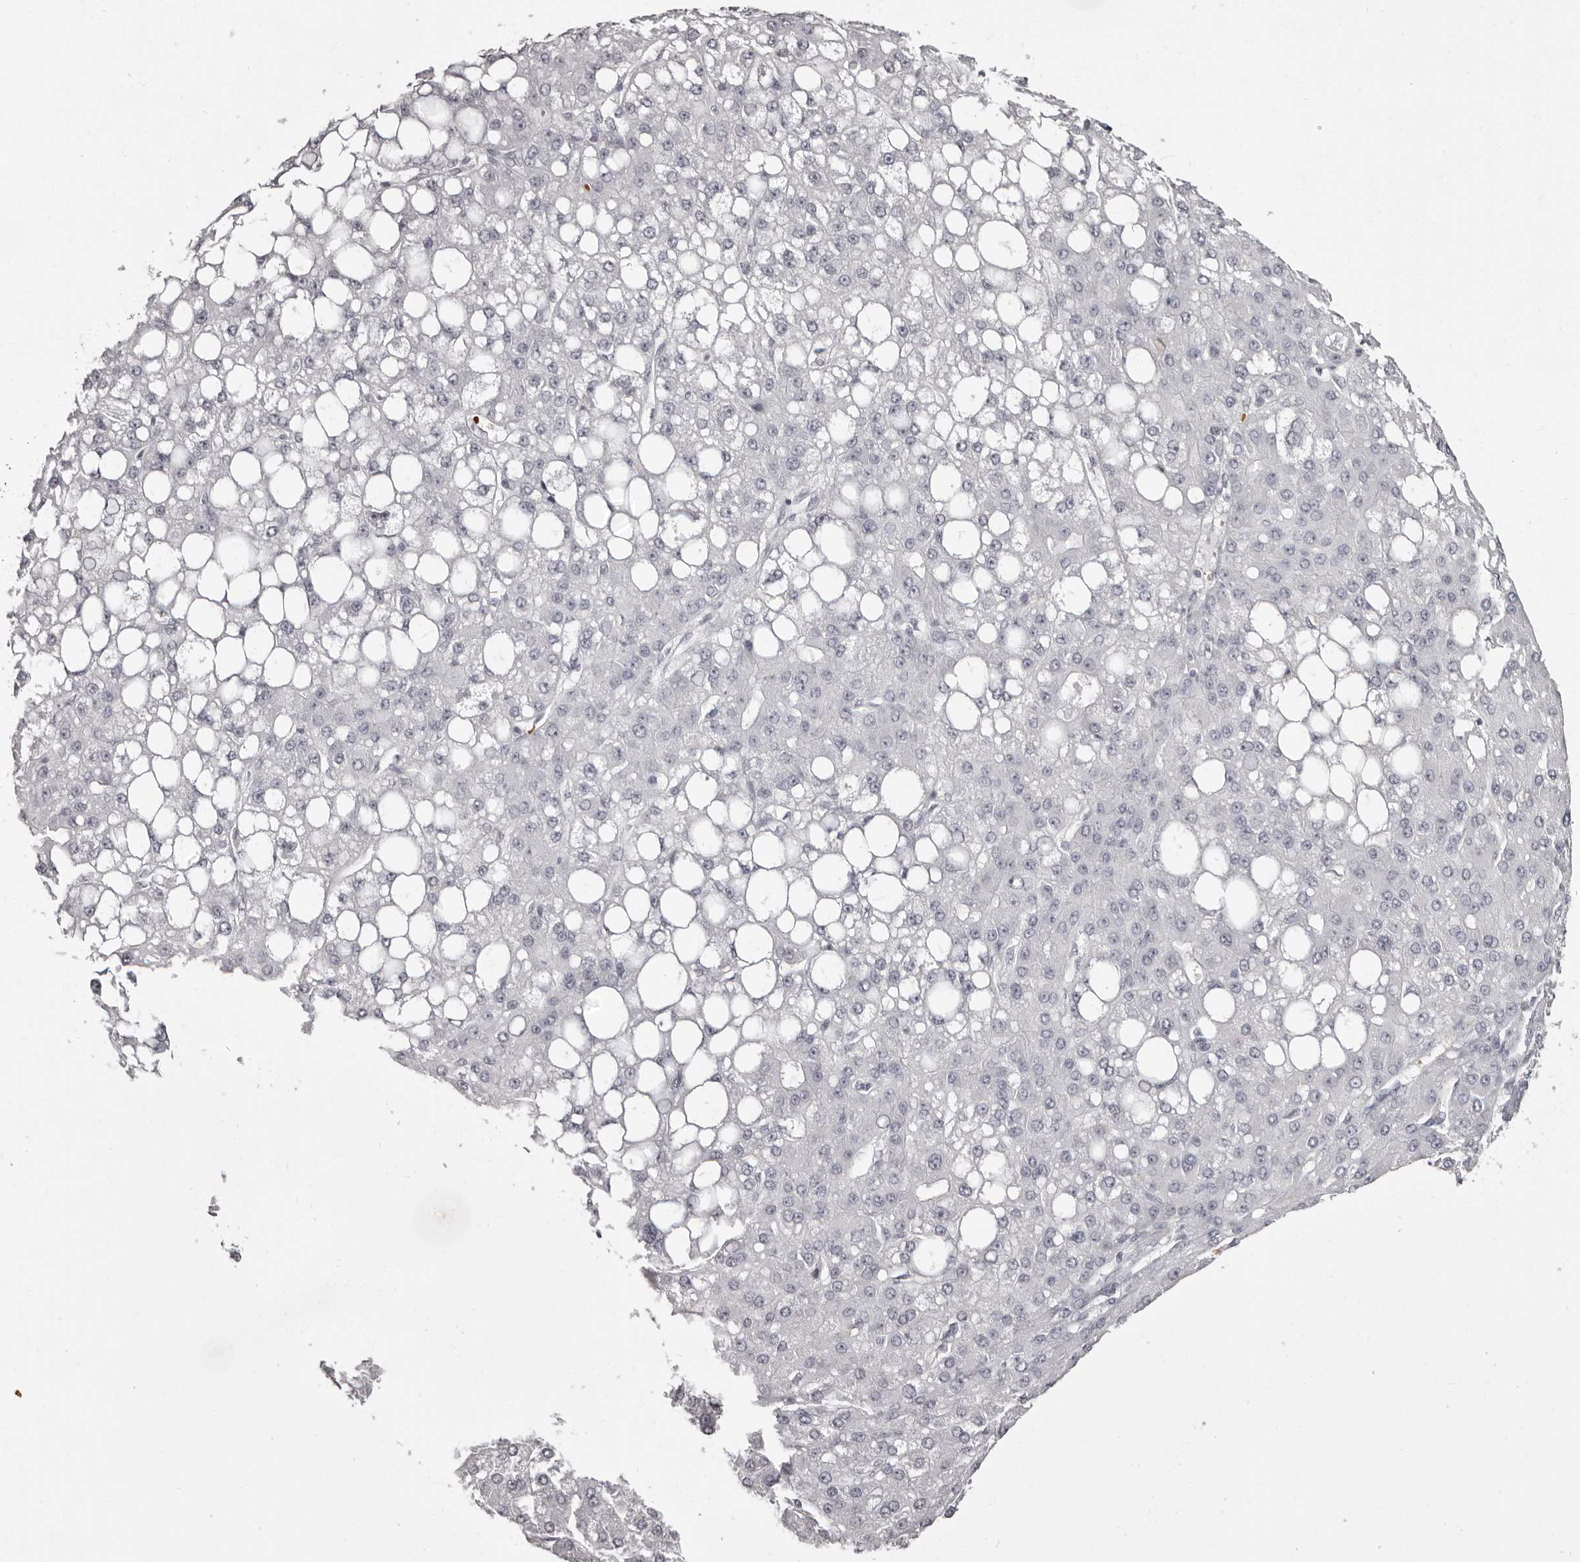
{"staining": {"intensity": "negative", "quantity": "none", "location": "none"}, "tissue": "liver cancer", "cell_type": "Tumor cells", "image_type": "cancer", "snomed": [{"axis": "morphology", "description": "Carcinoma, Hepatocellular, NOS"}, {"axis": "topography", "description": "Liver"}], "caption": "Immunohistochemistry (IHC) of human liver hepatocellular carcinoma demonstrates no expression in tumor cells.", "gene": "C8orf74", "patient": {"sex": "male", "age": 67}}